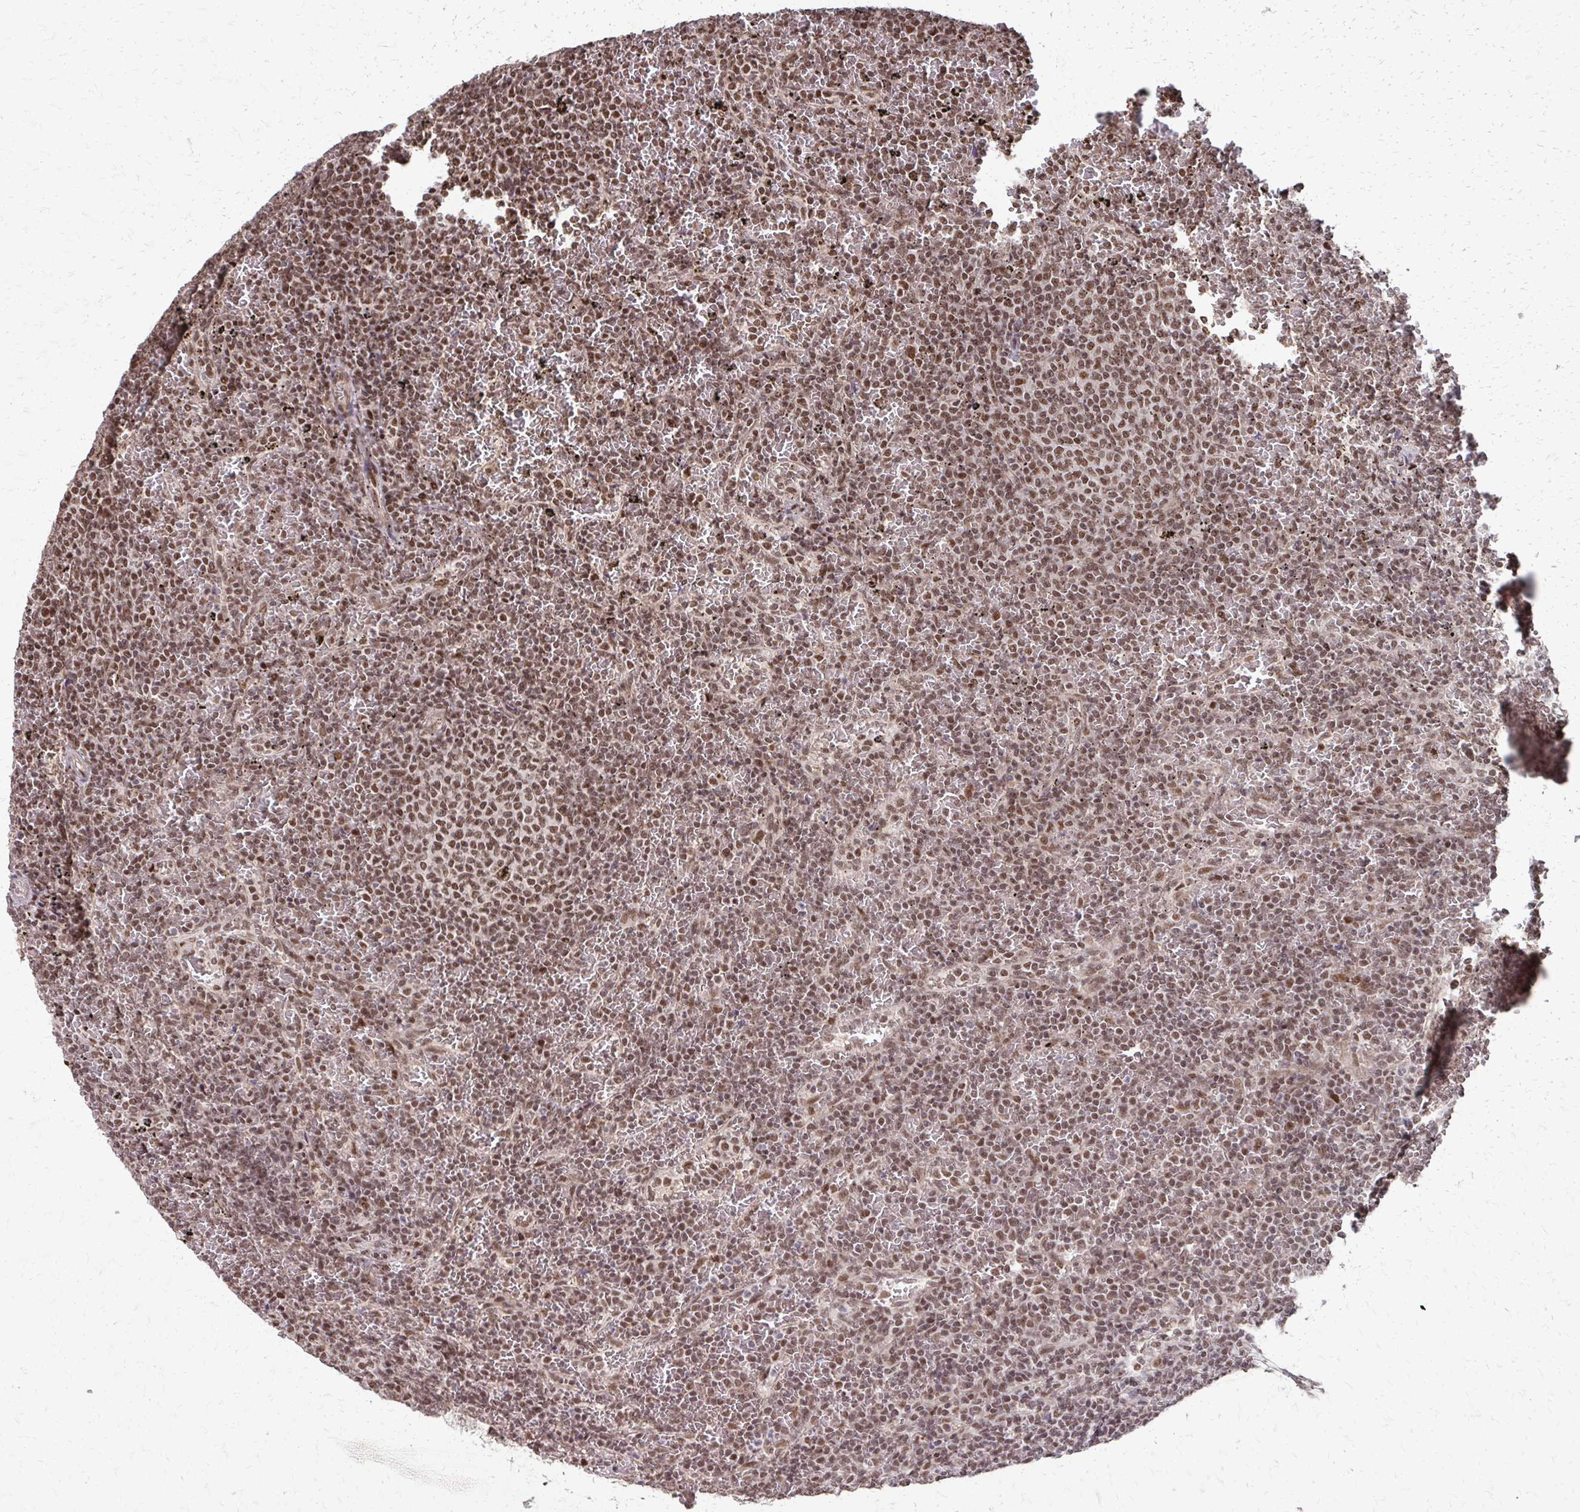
{"staining": {"intensity": "moderate", "quantity": ">75%", "location": "nuclear"}, "tissue": "lymphoma", "cell_type": "Tumor cells", "image_type": "cancer", "snomed": [{"axis": "morphology", "description": "Malignant lymphoma, non-Hodgkin's type, Low grade"}, {"axis": "topography", "description": "Spleen"}], "caption": "The micrograph reveals a brown stain indicating the presence of a protein in the nuclear of tumor cells in lymphoma.", "gene": "SS18", "patient": {"sex": "female", "age": 77}}